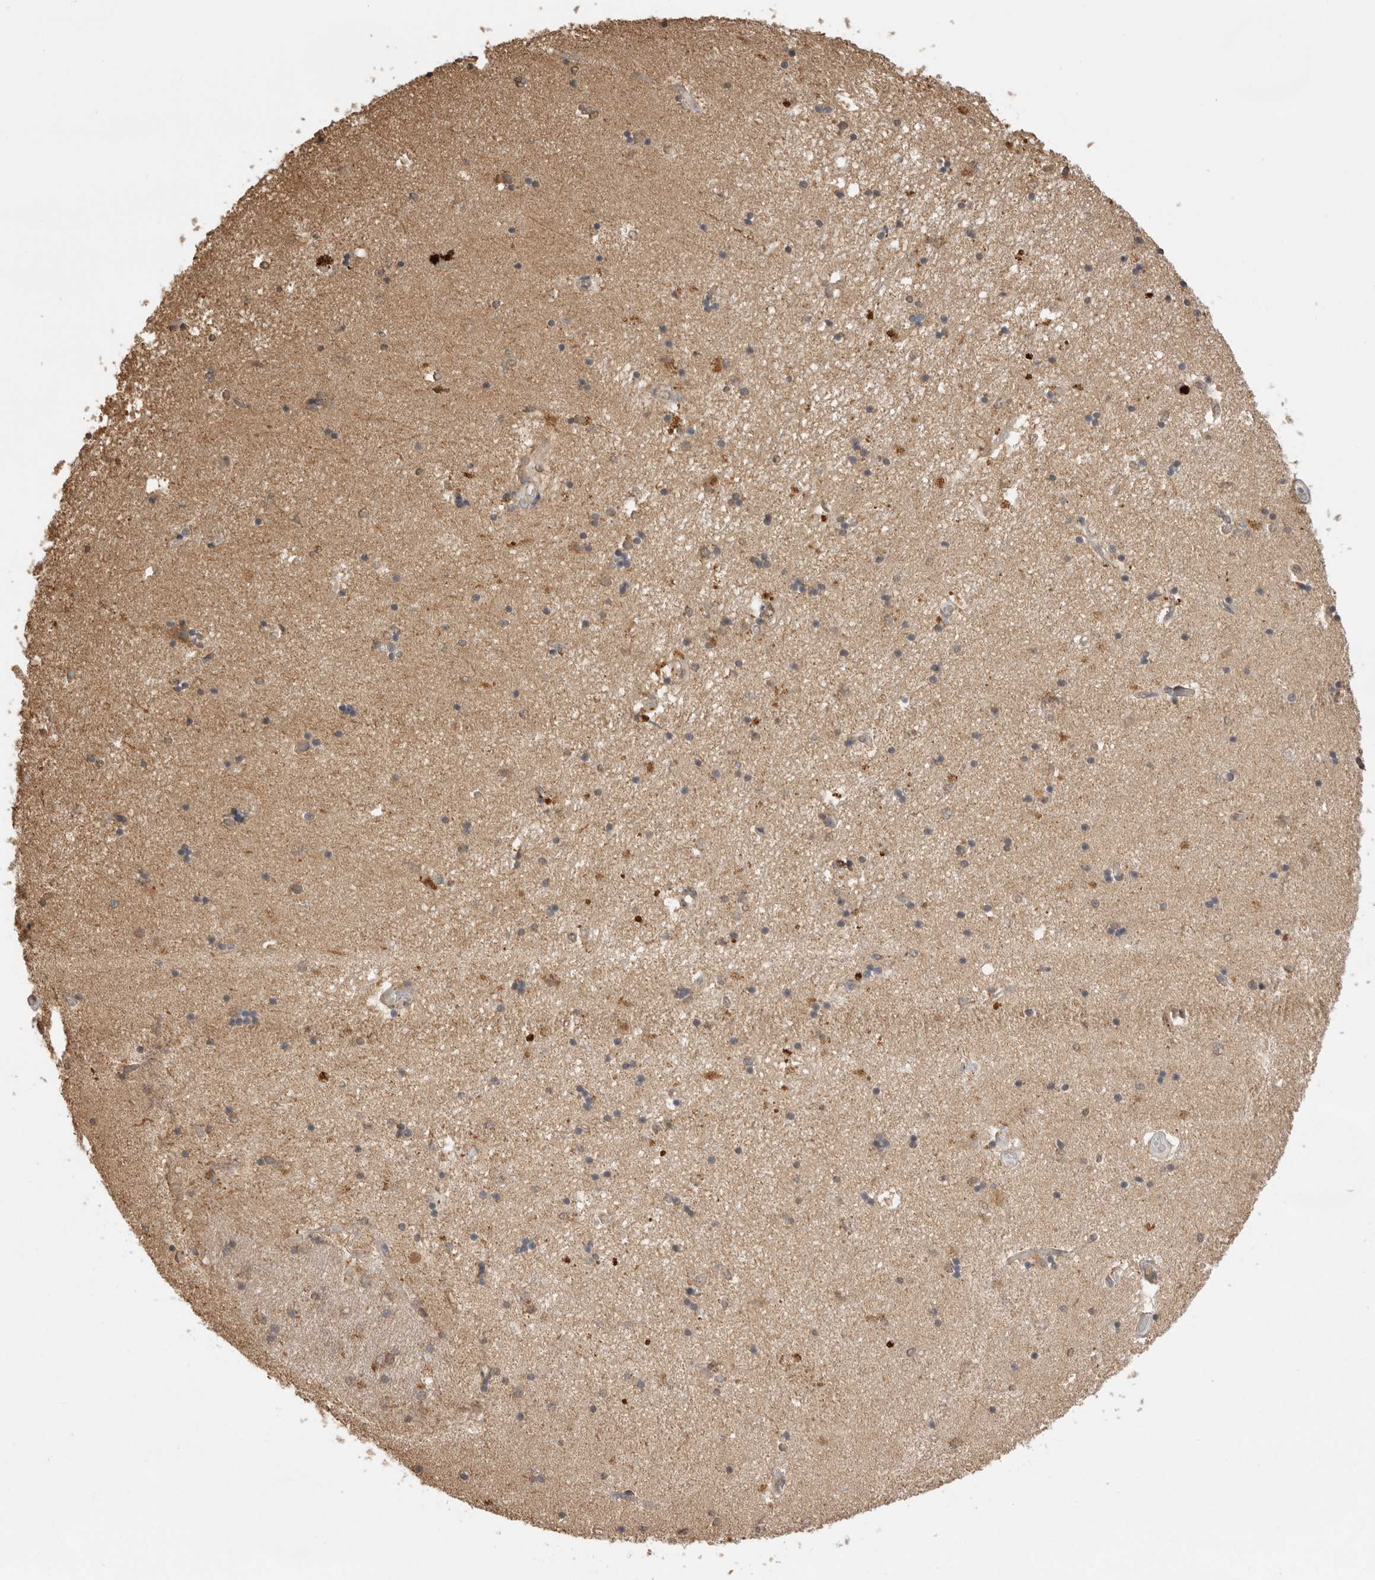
{"staining": {"intensity": "weak", "quantity": "25%-75%", "location": "cytoplasmic/membranous"}, "tissue": "hippocampus", "cell_type": "Glial cells", "image_type": "normal", "snomed": [{"axis": "morphology", "description": "Normal tissue, NOS"}, {"axis": "topography", "description": "Hippocampus"}], "caption": "High-power microscopy captured an IHC micrograph of unremarkable hippocampus, revealing weak cytoplasmic/membranous expression in about 25%-75% of glial cells. (DAB (3,3'-diaminobenzidine) IHC with brightfield microscopy, high magnification).", "gene": "JAG2", "patient": {"sex": "male", "age": 45}}